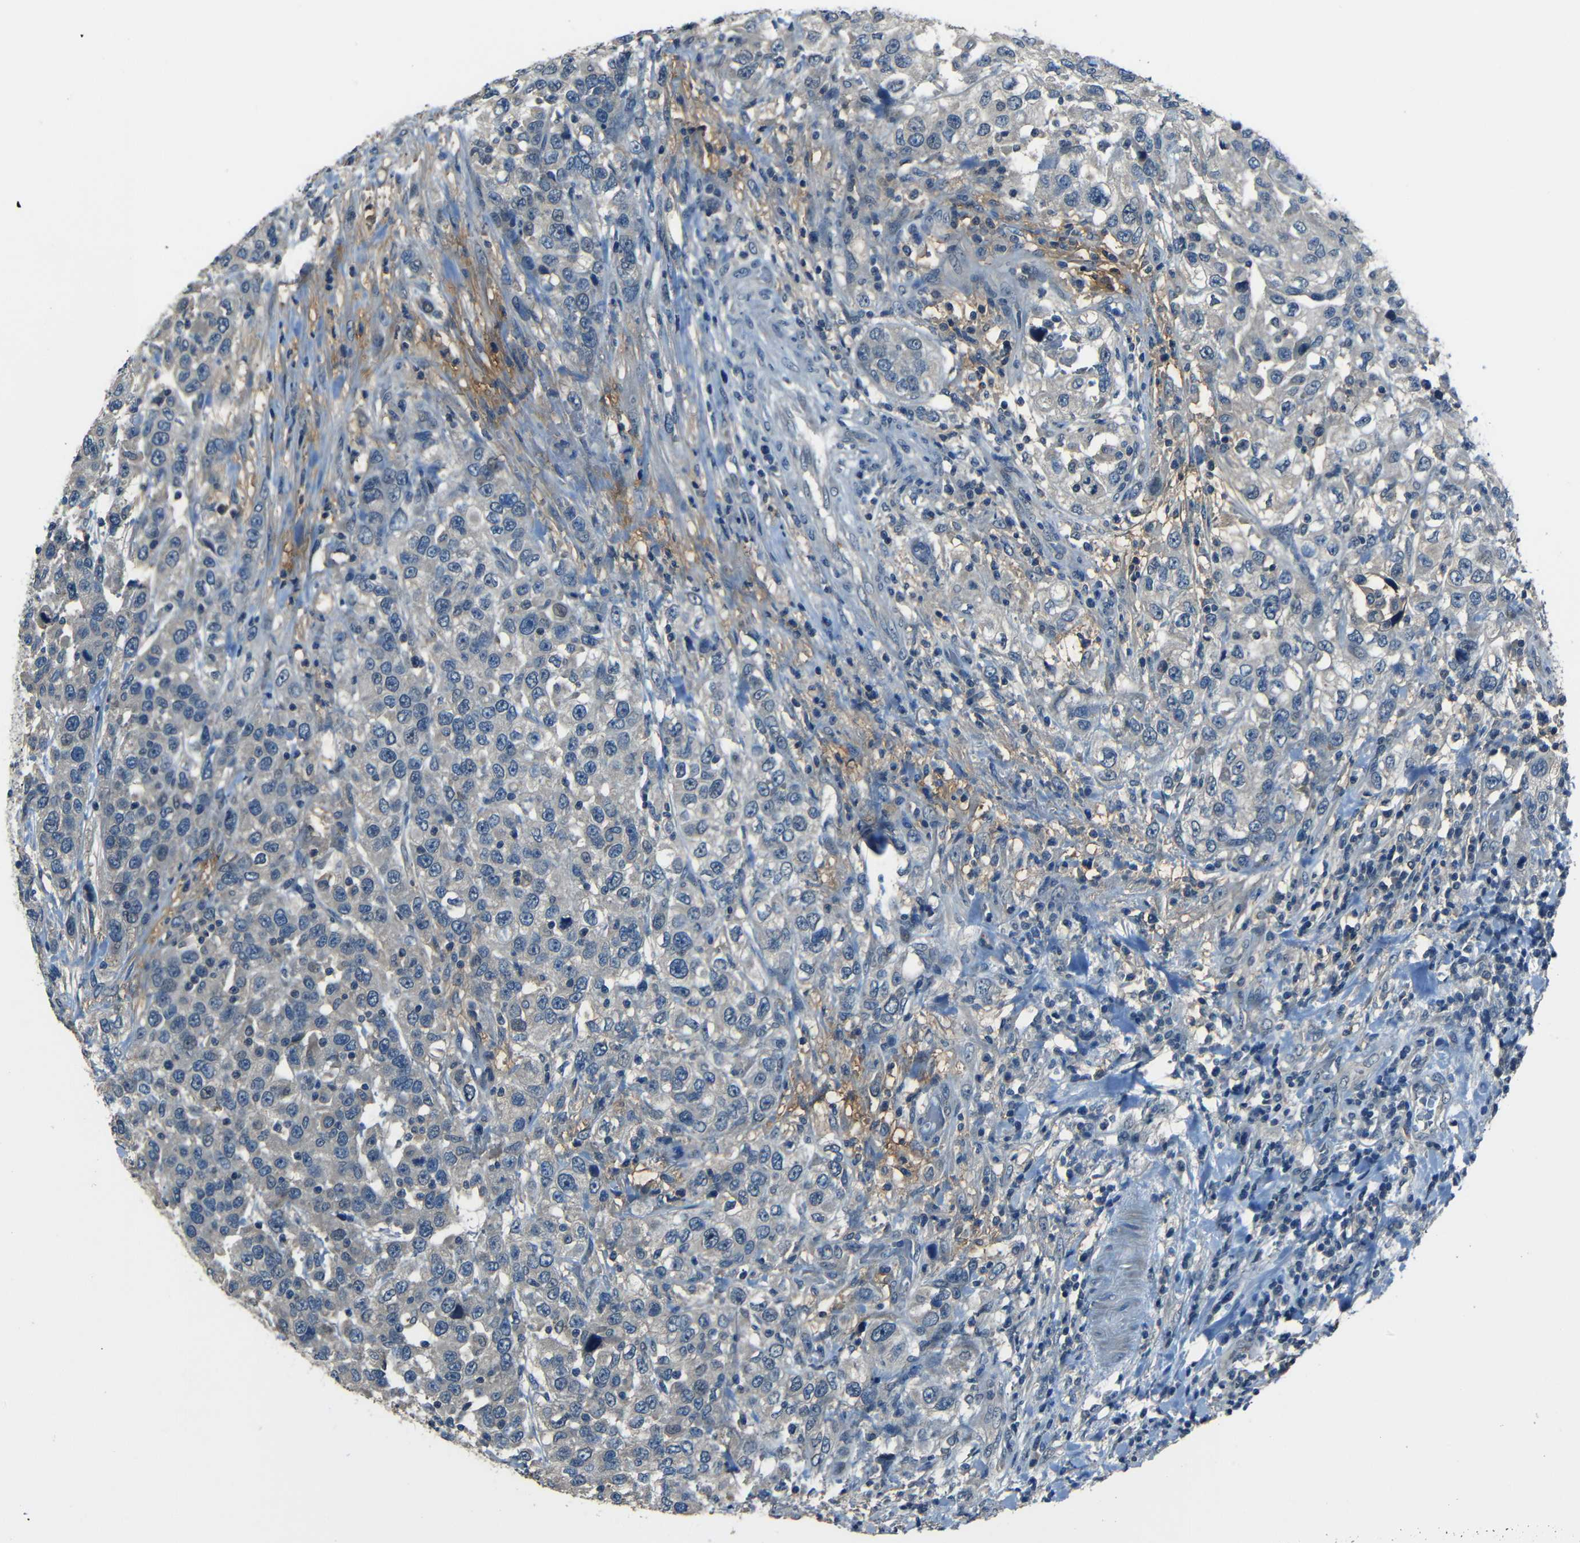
{"staining": {"intensity": "negative", "quantity": "none", "location": "none"}, "tissue": "urothelial cancer", "cell_type": "Tumor cells", "image_type": "cancer", "snomed": [{"axis": "morphology", "description": "Urothelial carcinoma, High grade"}, {"axis": "topography", "description": "Urinary bladder"}], "caption": "A micrograph of human urothelial cancer is negative for staining in tumor cells.", "gene": "SLA", "patient": {"sex": "female", "age": 80}}